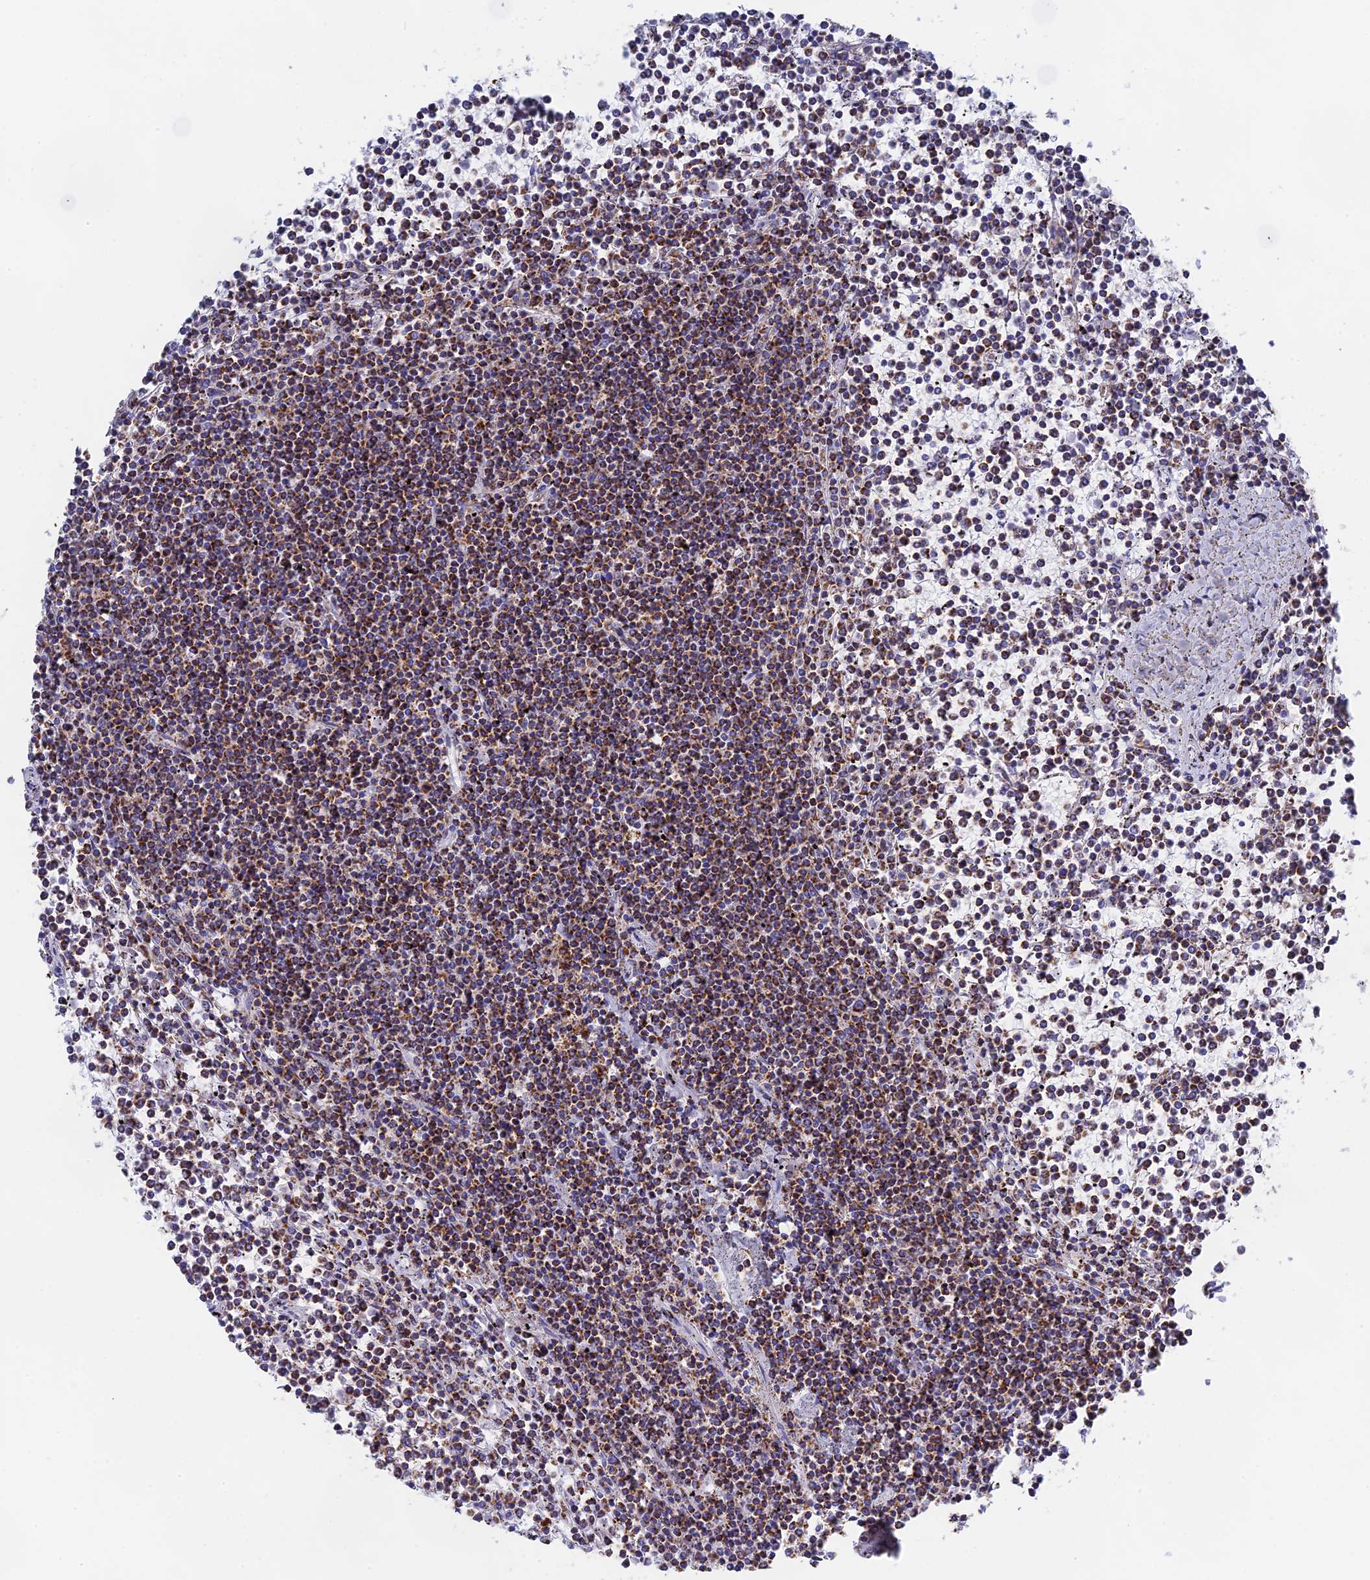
{"staining": {"intensity": "moderate", "quantity": "25%-75%", "location": "cytoplasmic/membranous"}, "tissue": "lymphoma", "cell_type": "Tumor cells", "image_type": "cancer", "snomed": [{"axis": "morphology", "description": "Malignant lymphoma, non-Hodgkin's type, Low grade"}, {"axis": "topography", "description": "Spleen"}], "caption": "Human lymphoma stained for a protein (brown) exhibits moderate cytoplasmic/membranous positive staining in about 25%-75% of tumor cells.", "gene": "NDUFA5", "patient": {"sex": "female", "age": 19}}